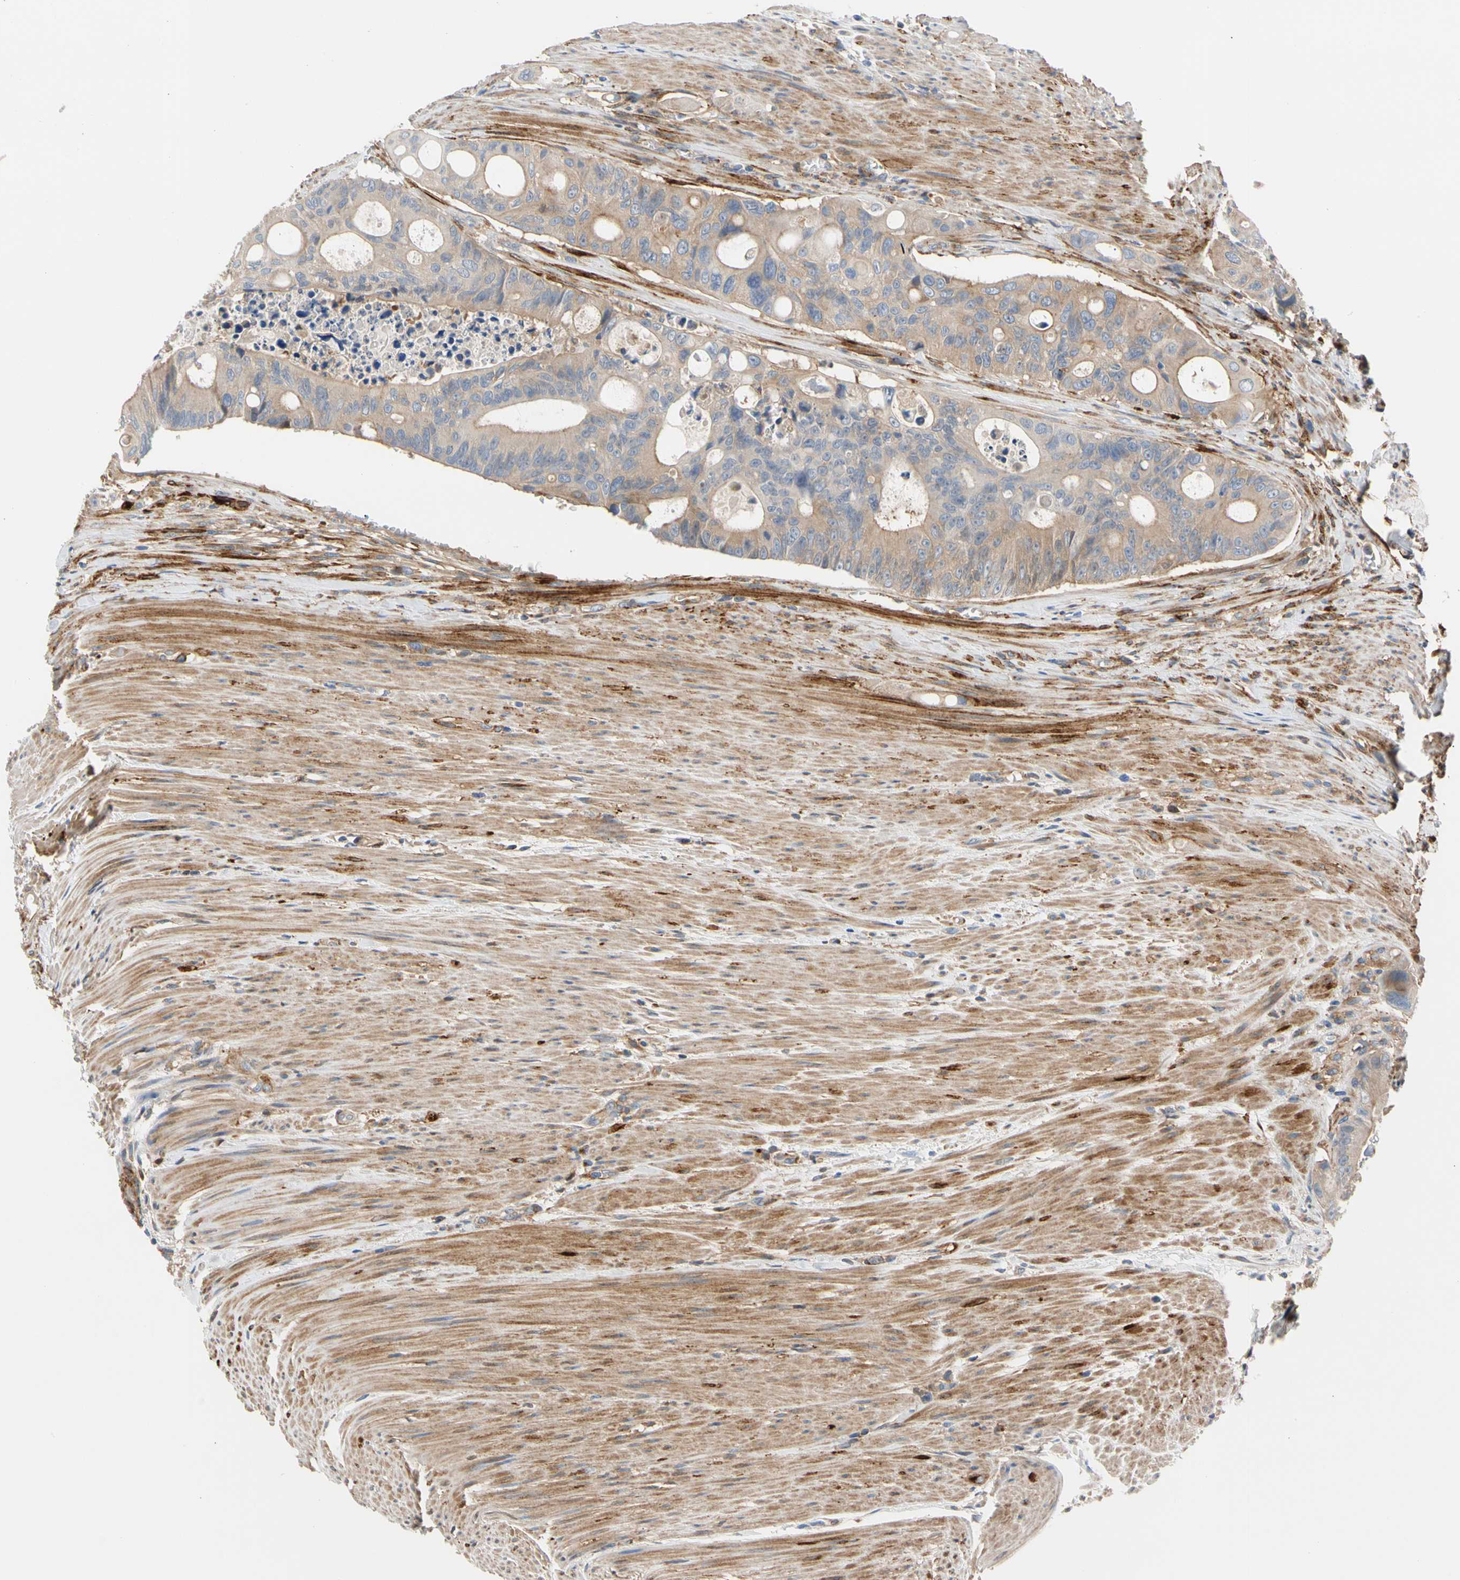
{"staining": {"intensity": "weak", "quantity": "25%-75%", "location": "cytoplasmic/membranous"}, "tissue": "colorectal cancer", "cell_type": "Tumor cells", "image_type": "cancer", "snomed": [{"axis": "morphology", "description": "Adenocarcinoma, NOS"}, {"axis": "topography", "description": "Colon"}], "caption": "Immunohistochemistry (IHC) image of colorectal cancer (adenocarcinoma) stained for a protein (brown), which shows low levels of weak cytoplasmic/membranous expression in about 25%-75% of tumor cells.", "gene": "ENTREP3", "patient": {"sex": "female", "age": 57}}